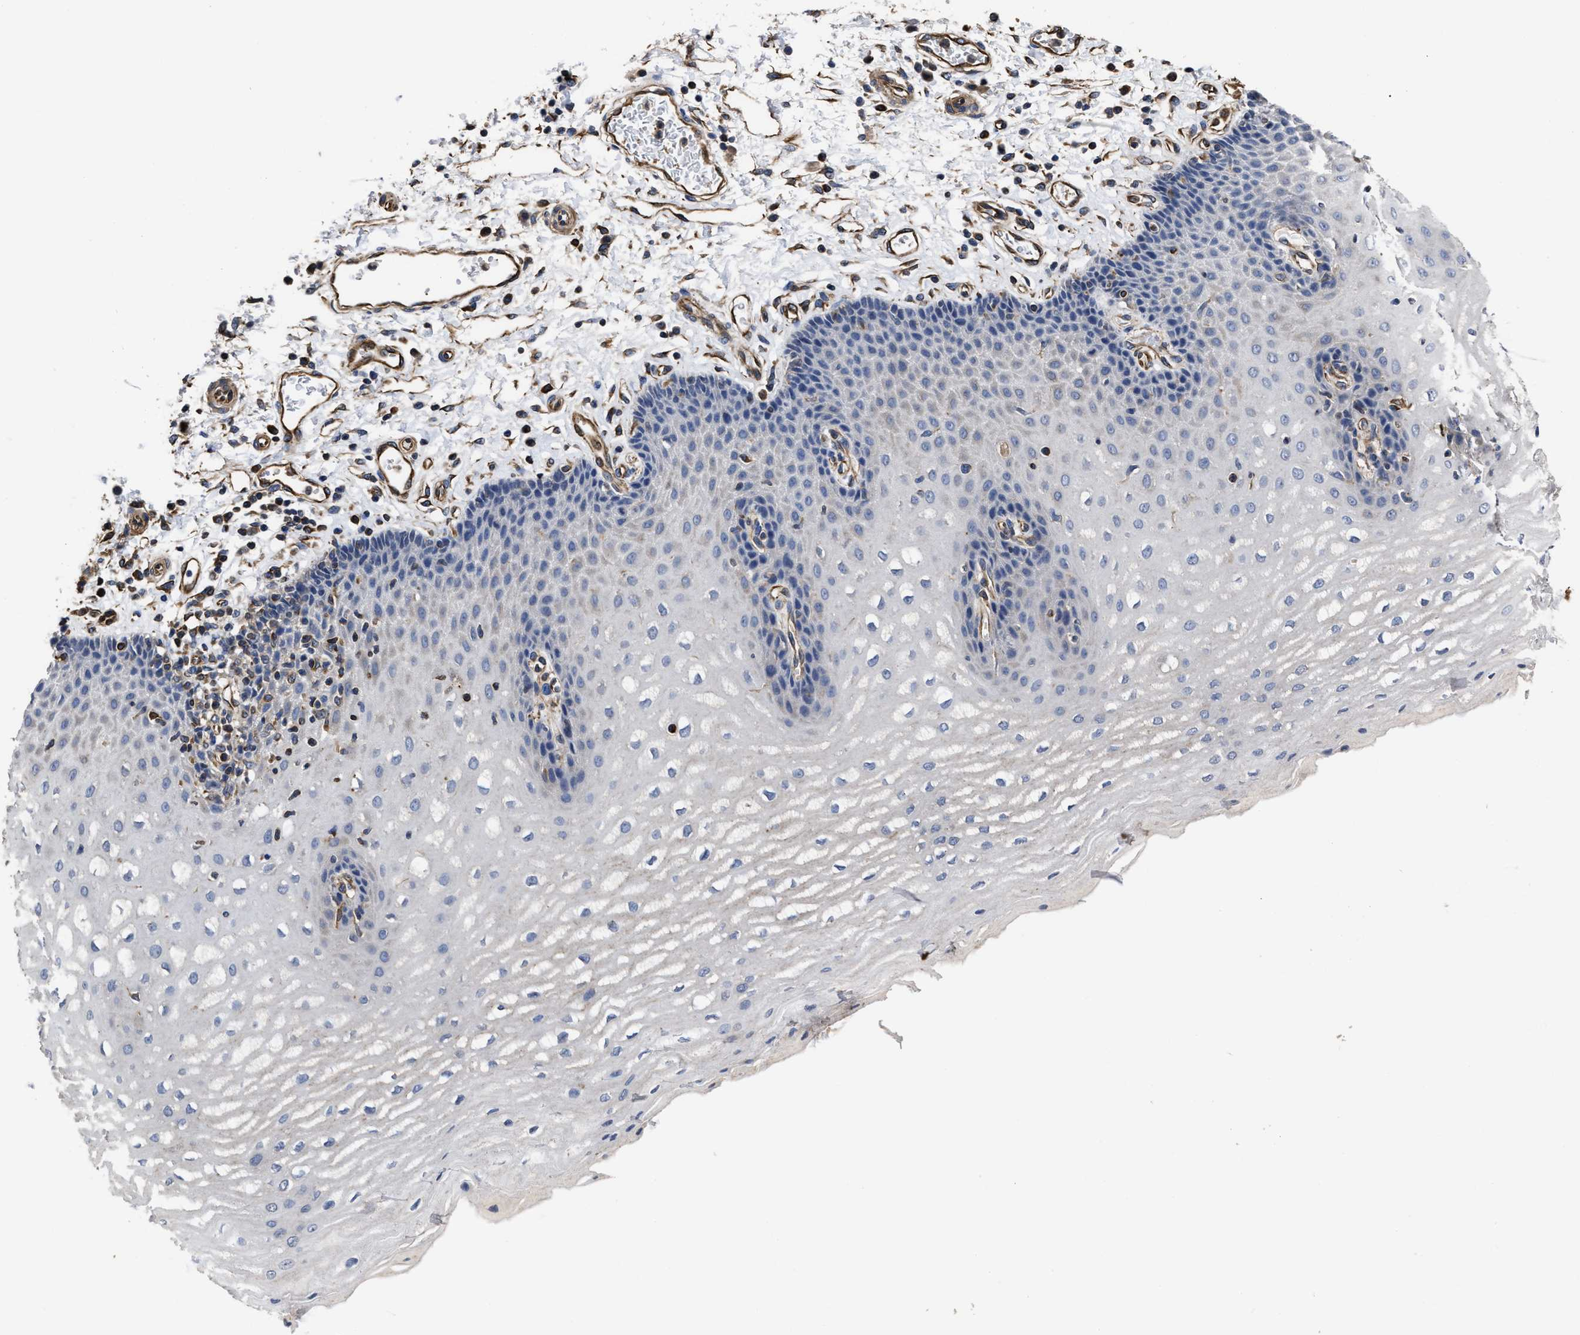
{"staining": {"intensity": "negative", "quantity": "none", "location": "none"}, "tissue": "esophagus", "cell_type": "Squamous epithelial cells", "image_type": "normal", "snomed": [{"axis": "morphology", "description": "Normal tissue, NOS"}, {"axis": "topography", "description": "Esophagus"}], "caption": "Squamous epithelial cells show no significant expression in normal esophagus. (Brightfield microscopy of DAB (3,3'-diaminobenzidine) IHC at high magnification).", "gene": "TSPAN33", "patient": {"sex": "male", "age": 54}}